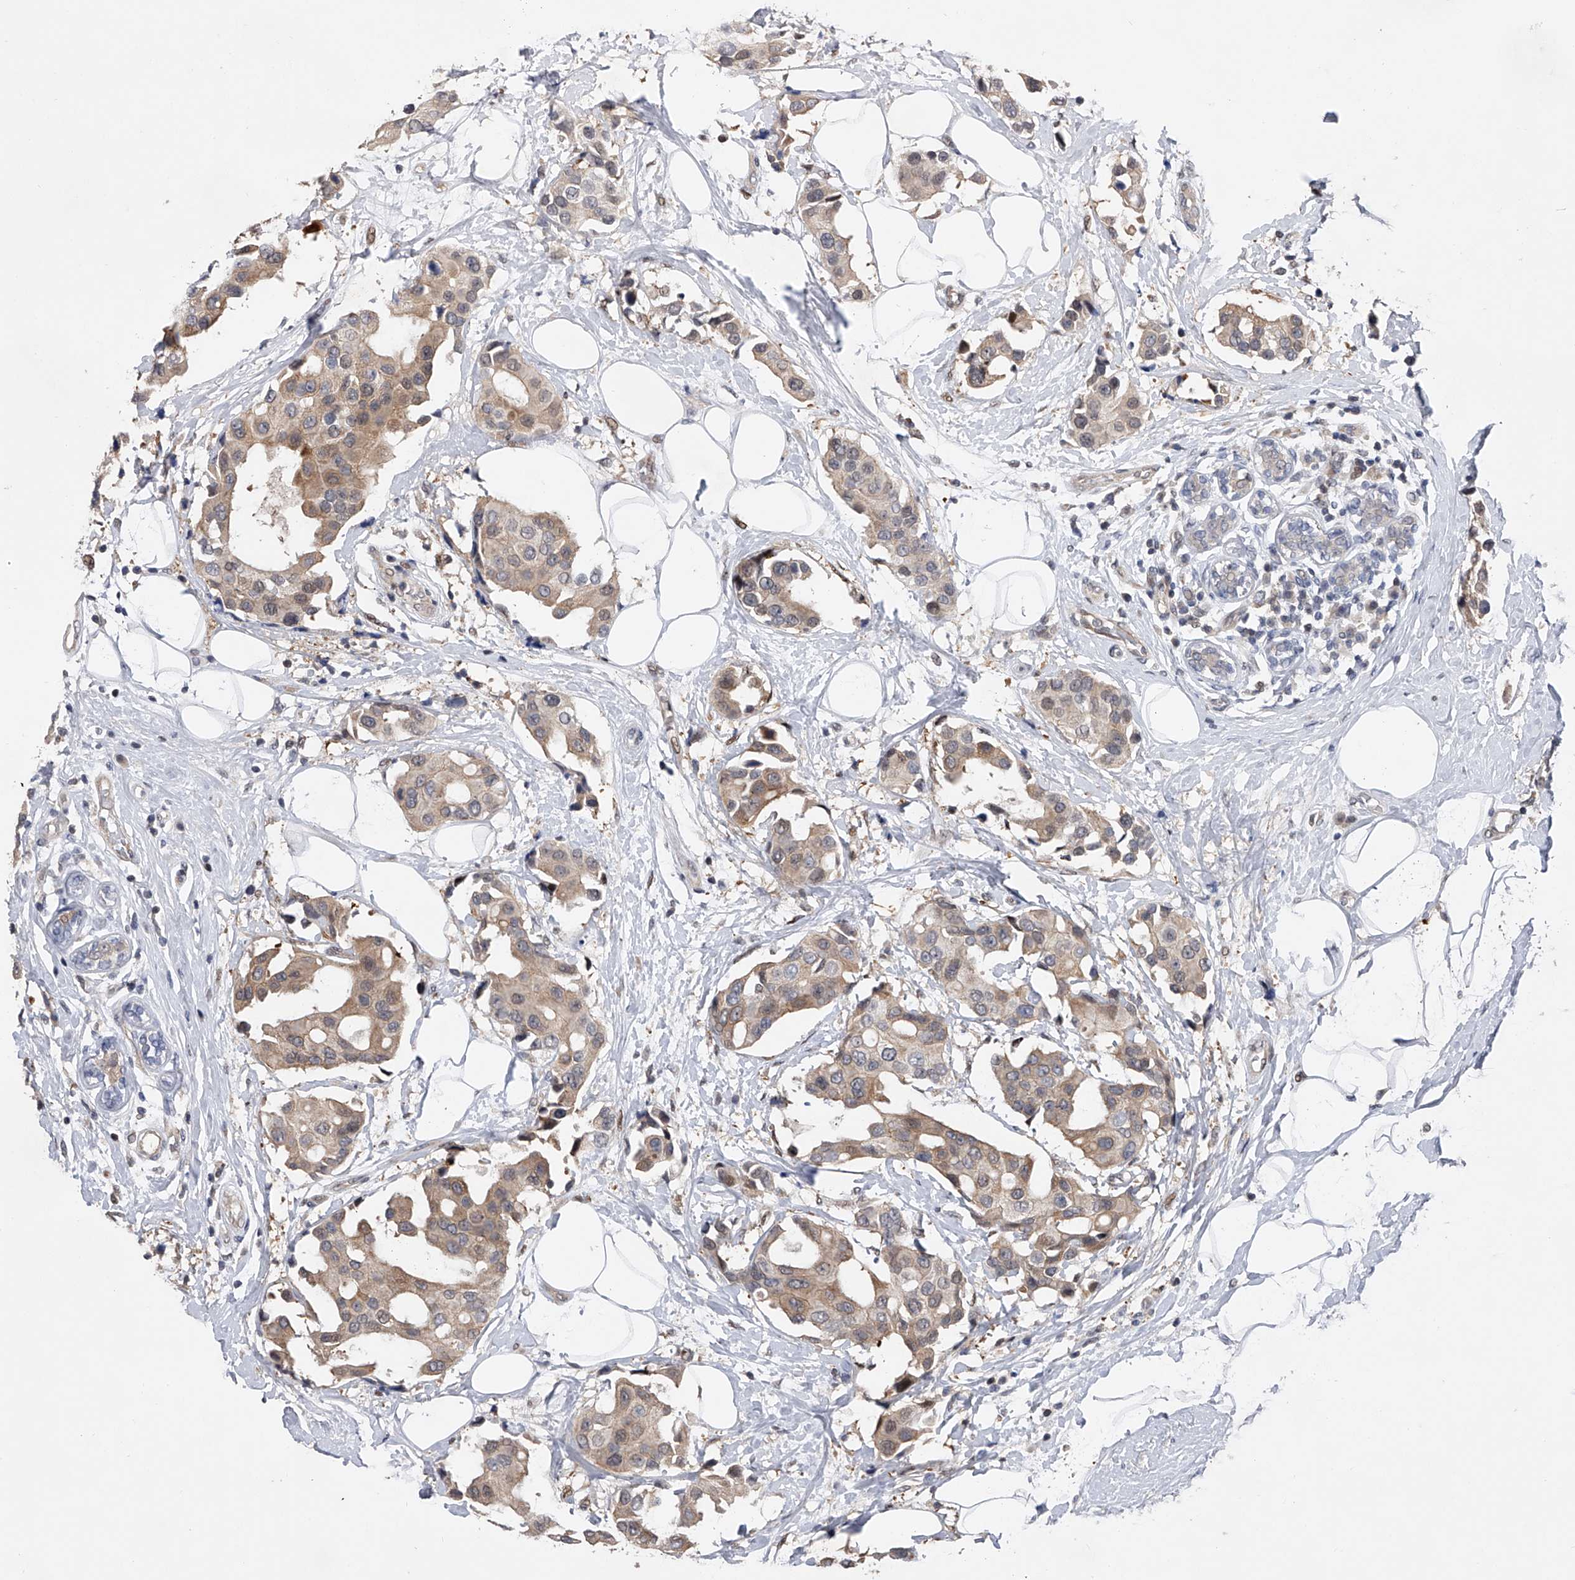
{"staining": {"intensity": "weak", "quantity": ">75%", "location": "cytoplasmic/membranous"}, "tissue": "breast cancer", "cell_type": "Tumor cells", "image_type": "cancer", "snomed": [{"axis": "morphology", "description": "Normal tissue, NOS"}, {"axis": "morphology", "description": "Duct carcinoma"}, {"axis": "topography", "description": "Breast"}], "caption": "The micrograph displays staining of breast invasive ductal carcinoma, revealing weak cytoplasmic/membranous protein positivity (brown color) within tumor cells. (DAB (3,3'-diaminobenzidine) IHC with brightfield microscopy, high magnification).", "gene": "RWDD2A", "patient": {"sex": "female", "age": 39}}